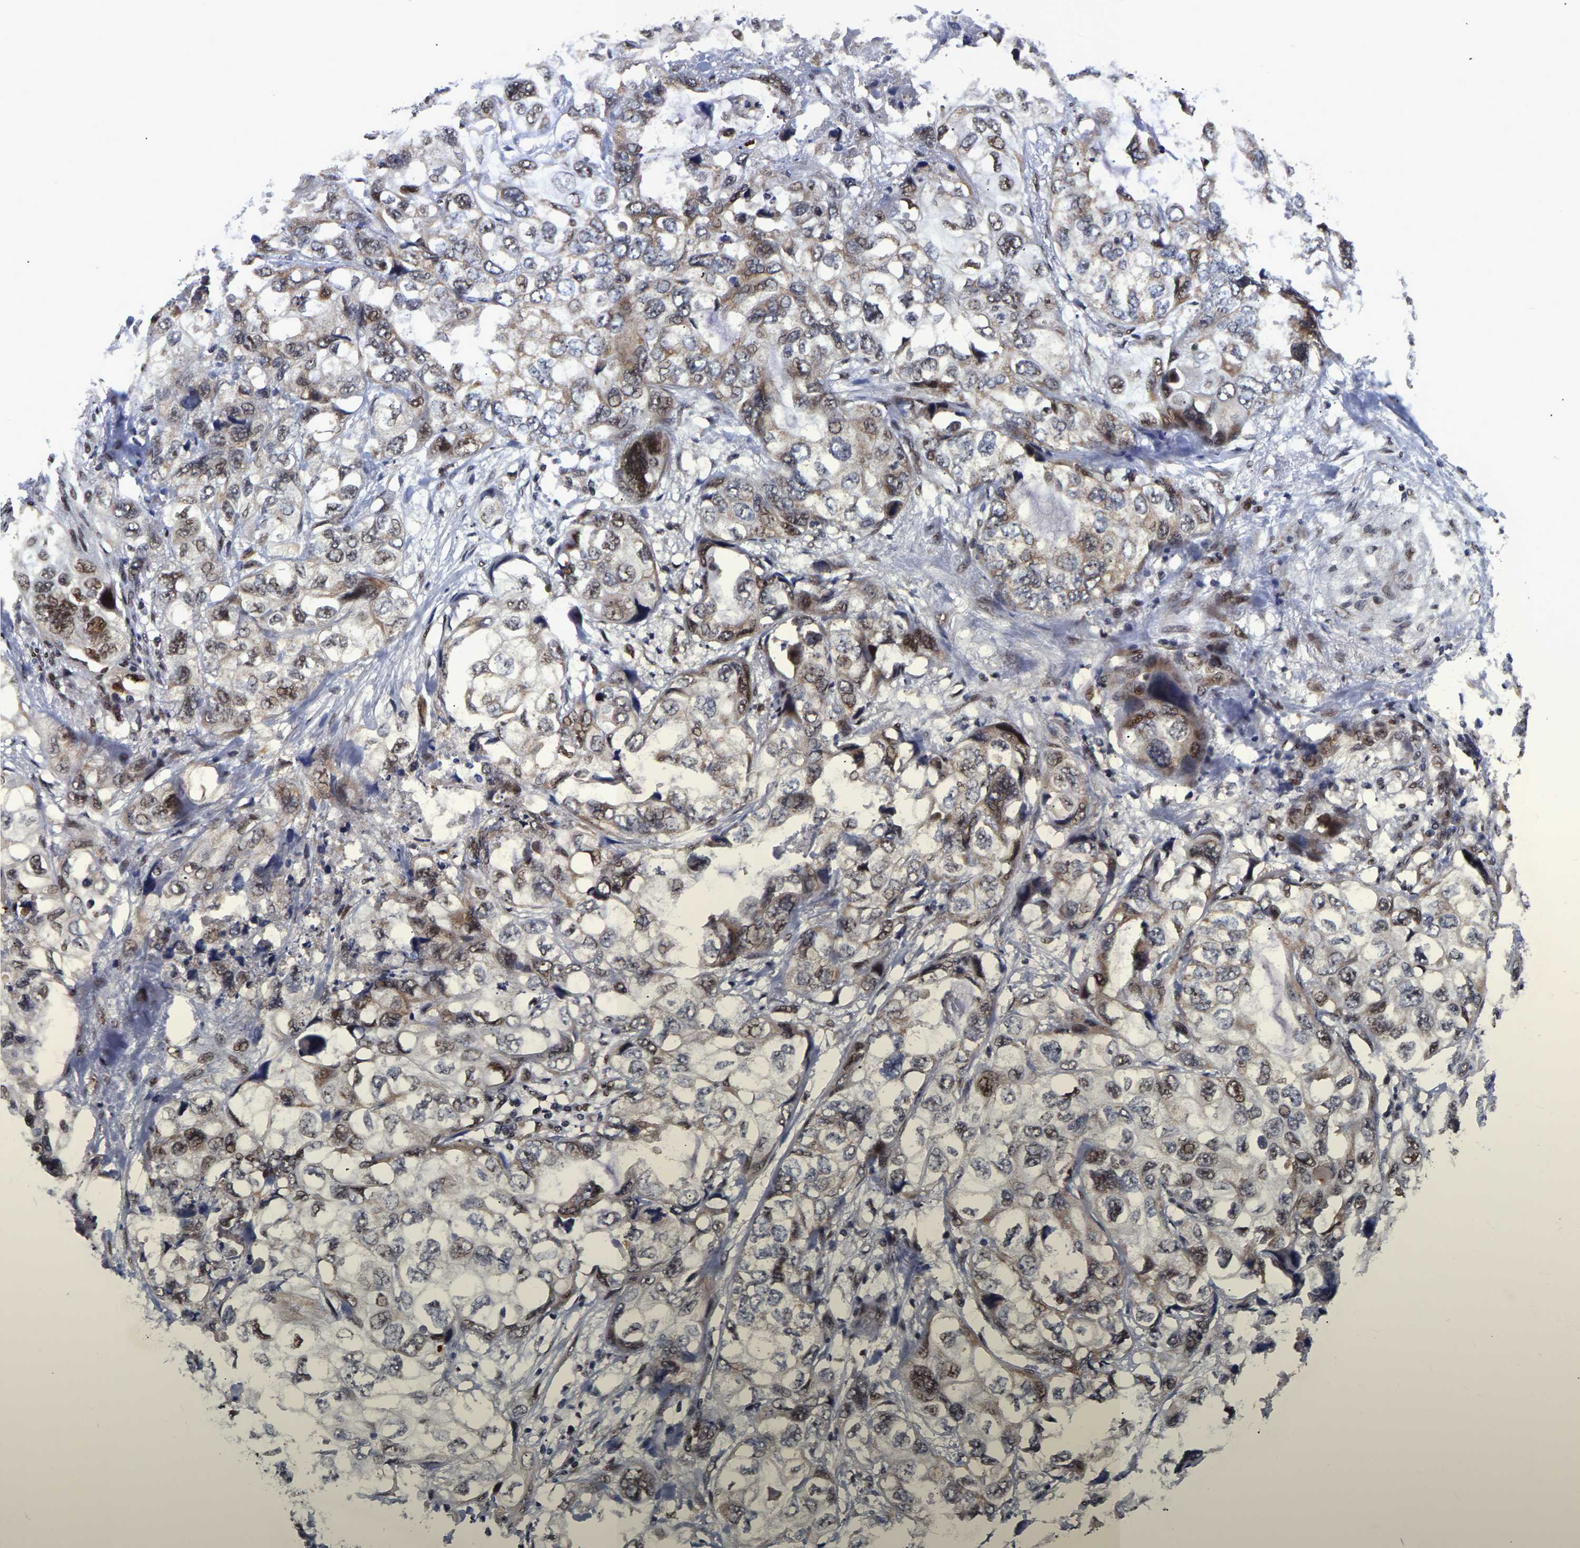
{"staining": {"intensity": "strong", "quantity": ">75%", "location": "cytoplasmic/membranous,nuclear"}, "tissue": "lung cancer", "cell_type": "Tumor cells", "image_type": "cancer", "snomed": [{"axis": "morphology", "description": "Squamous cell carcinoma, NOS"}, {"axis": "topography", "description": "Lung"}], "caption": "A high-resolution image shows IHC staining of squamous cell carcinoma (lung), which demonstrates strong cytoplasmic/membranous and nuclear positivity in approximately >75% of tumor cells.", "gene": "JUNB", "patient": {"sex": "female", "age": 73}}